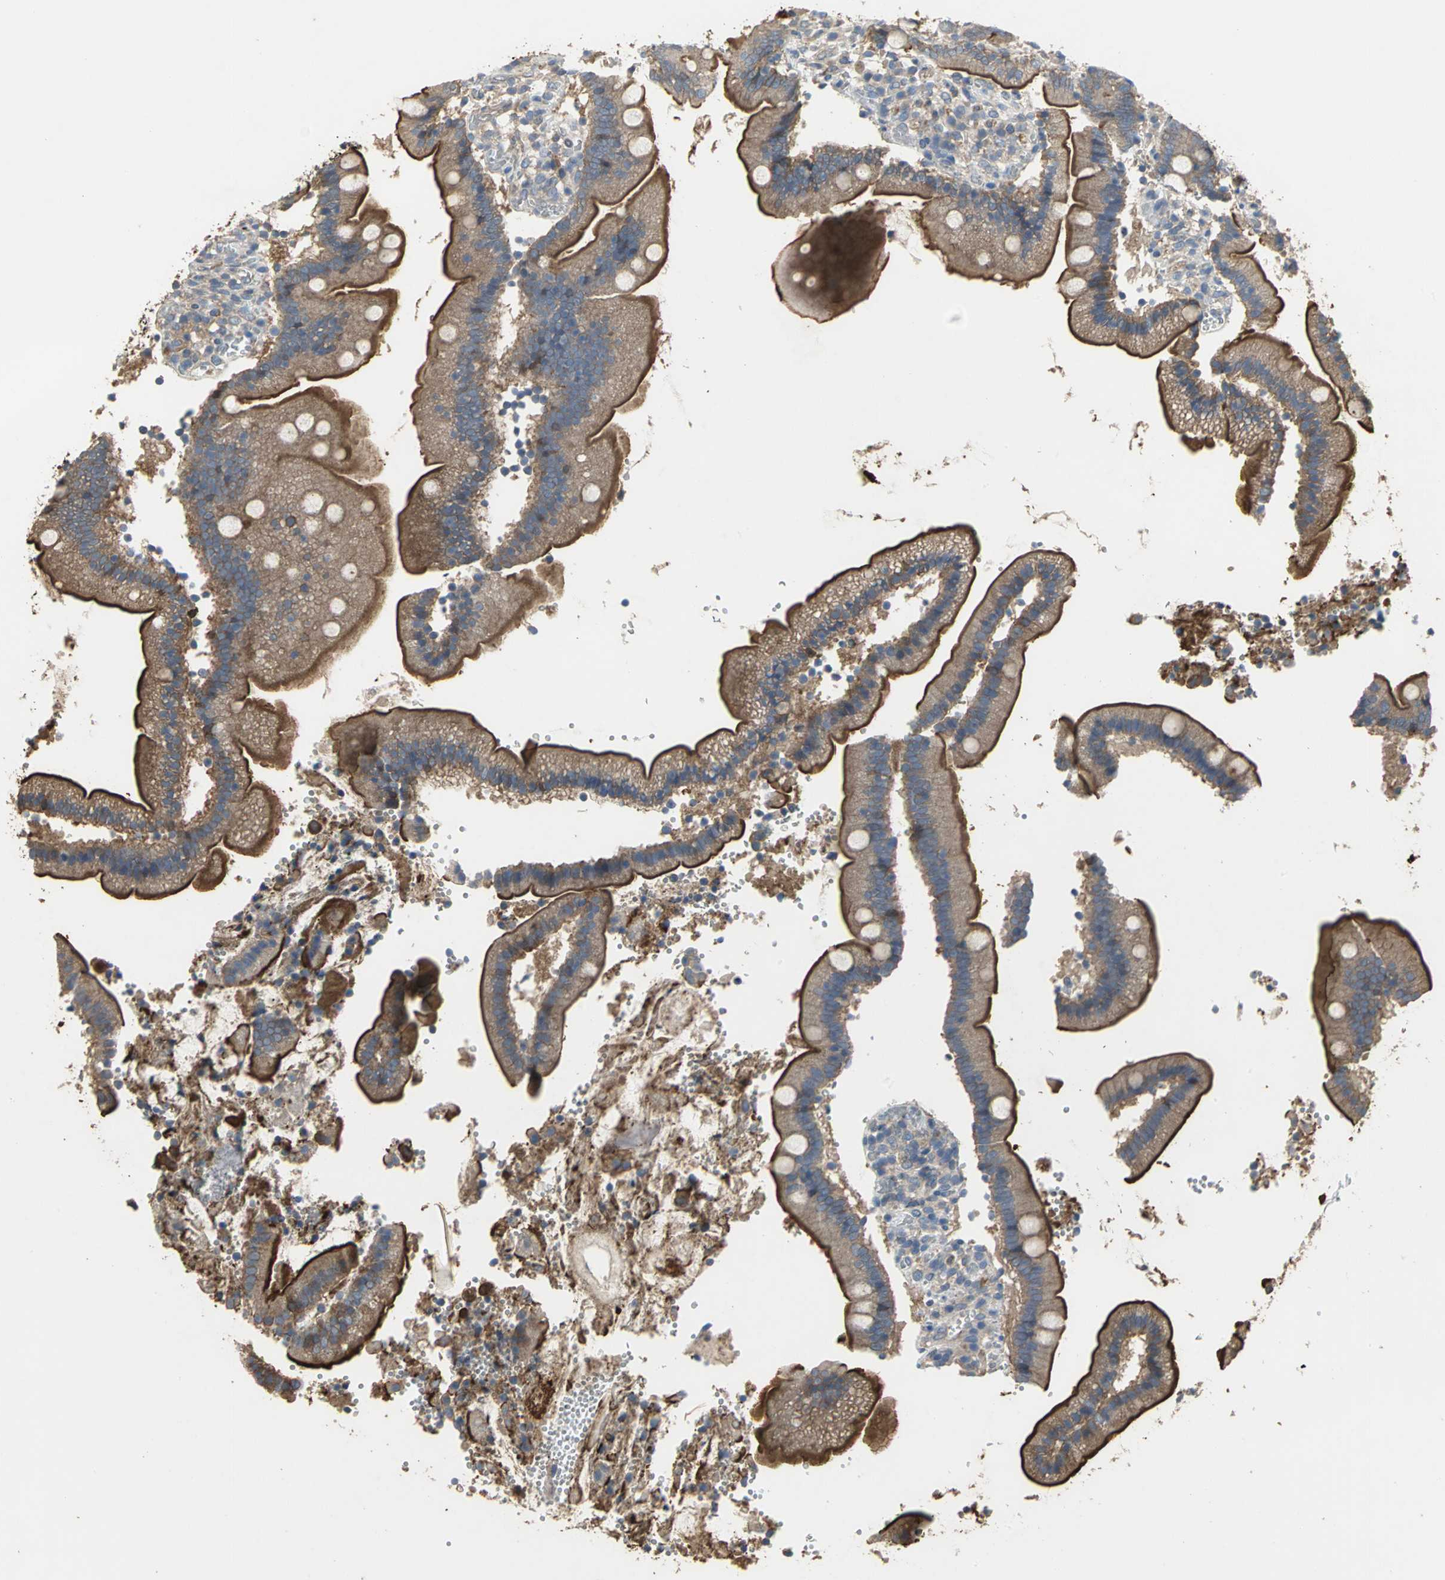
{"staining": {"intensity": "strong", "quantity": ">75%", "location": "cytoplasmic/membranous"}, "tissue": "duodenum", "cell_type": "Glandular cells", "image_type": "normal", "snomed": [{"axis": "morphology", "description": "Normal tissue, NOS"}, {"axis": "topography", "description": "Duodenum"}], "caption": "A high-resolution histopathology image shows immunohistochemistry (IHC) staining of unremarkable duodenum, which reveals strong cytoplasmic/membranous staining in approximately >75% of glandular cells. The staining was performed using DAB (3,3'-diaminobenzidine) to visualize the protein expression in brown, while the nuclei were stained in blue with hematoxylin (Magnification: 20x).", "gene": "MET", "patient": {"sex": "male", "age": 66}}